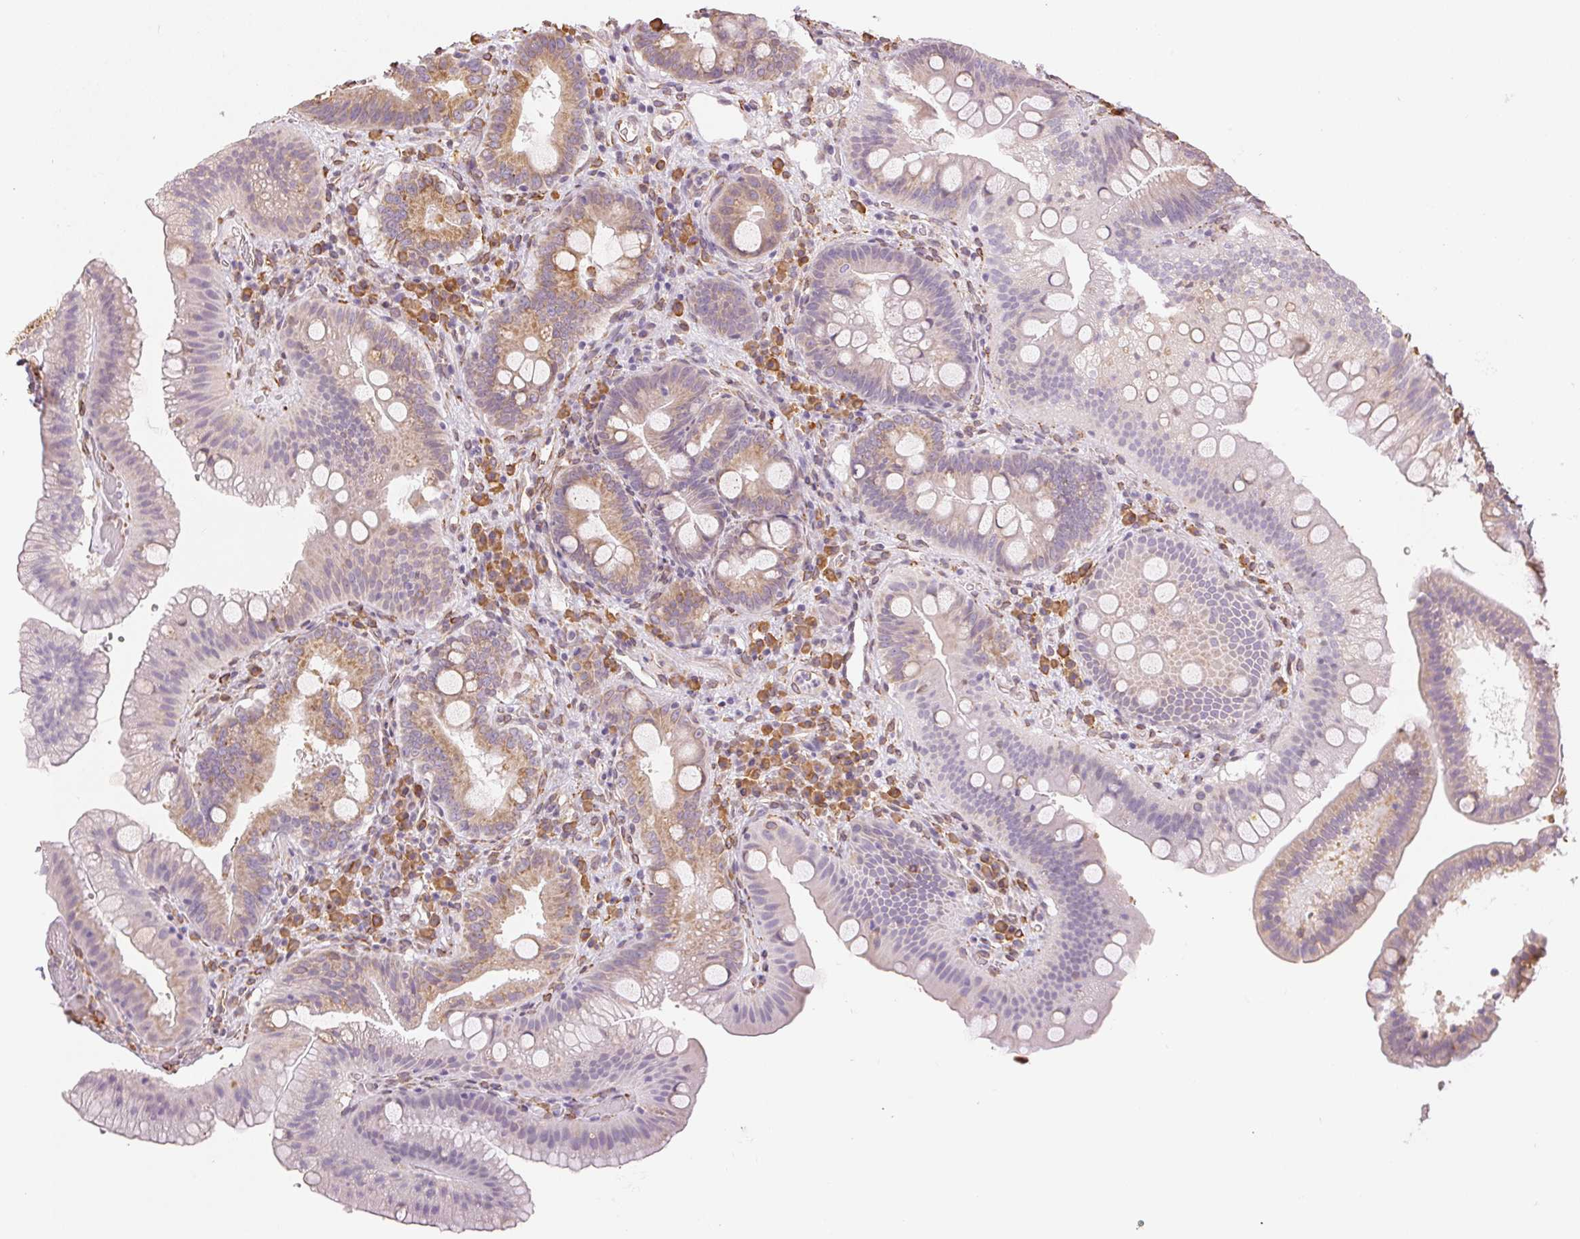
{"staining": {"intensity": "moderate", "quantity": "25%-75%", "location": "cytoplasmic/membranous"}, "tissue": "duodenum", "cell_type": "Glandular cells", "image_type": "normal", "snomed": [{"axis": "morphology", "description": "Normal tissue, NOS"}, {"axis": "topography", "description": "Duodenum"}], "caption": "Immunohistochemical staining of benign human duodenum exhibits 25%-75% levels of moderate cytoplasmic/membranous protein expression in approximately 25%-75% of glandular cells. (IHC, brightfield microscopy, high magnification).", "gene": "RCN3", "patient": {"sex": "male", "age": 59}}